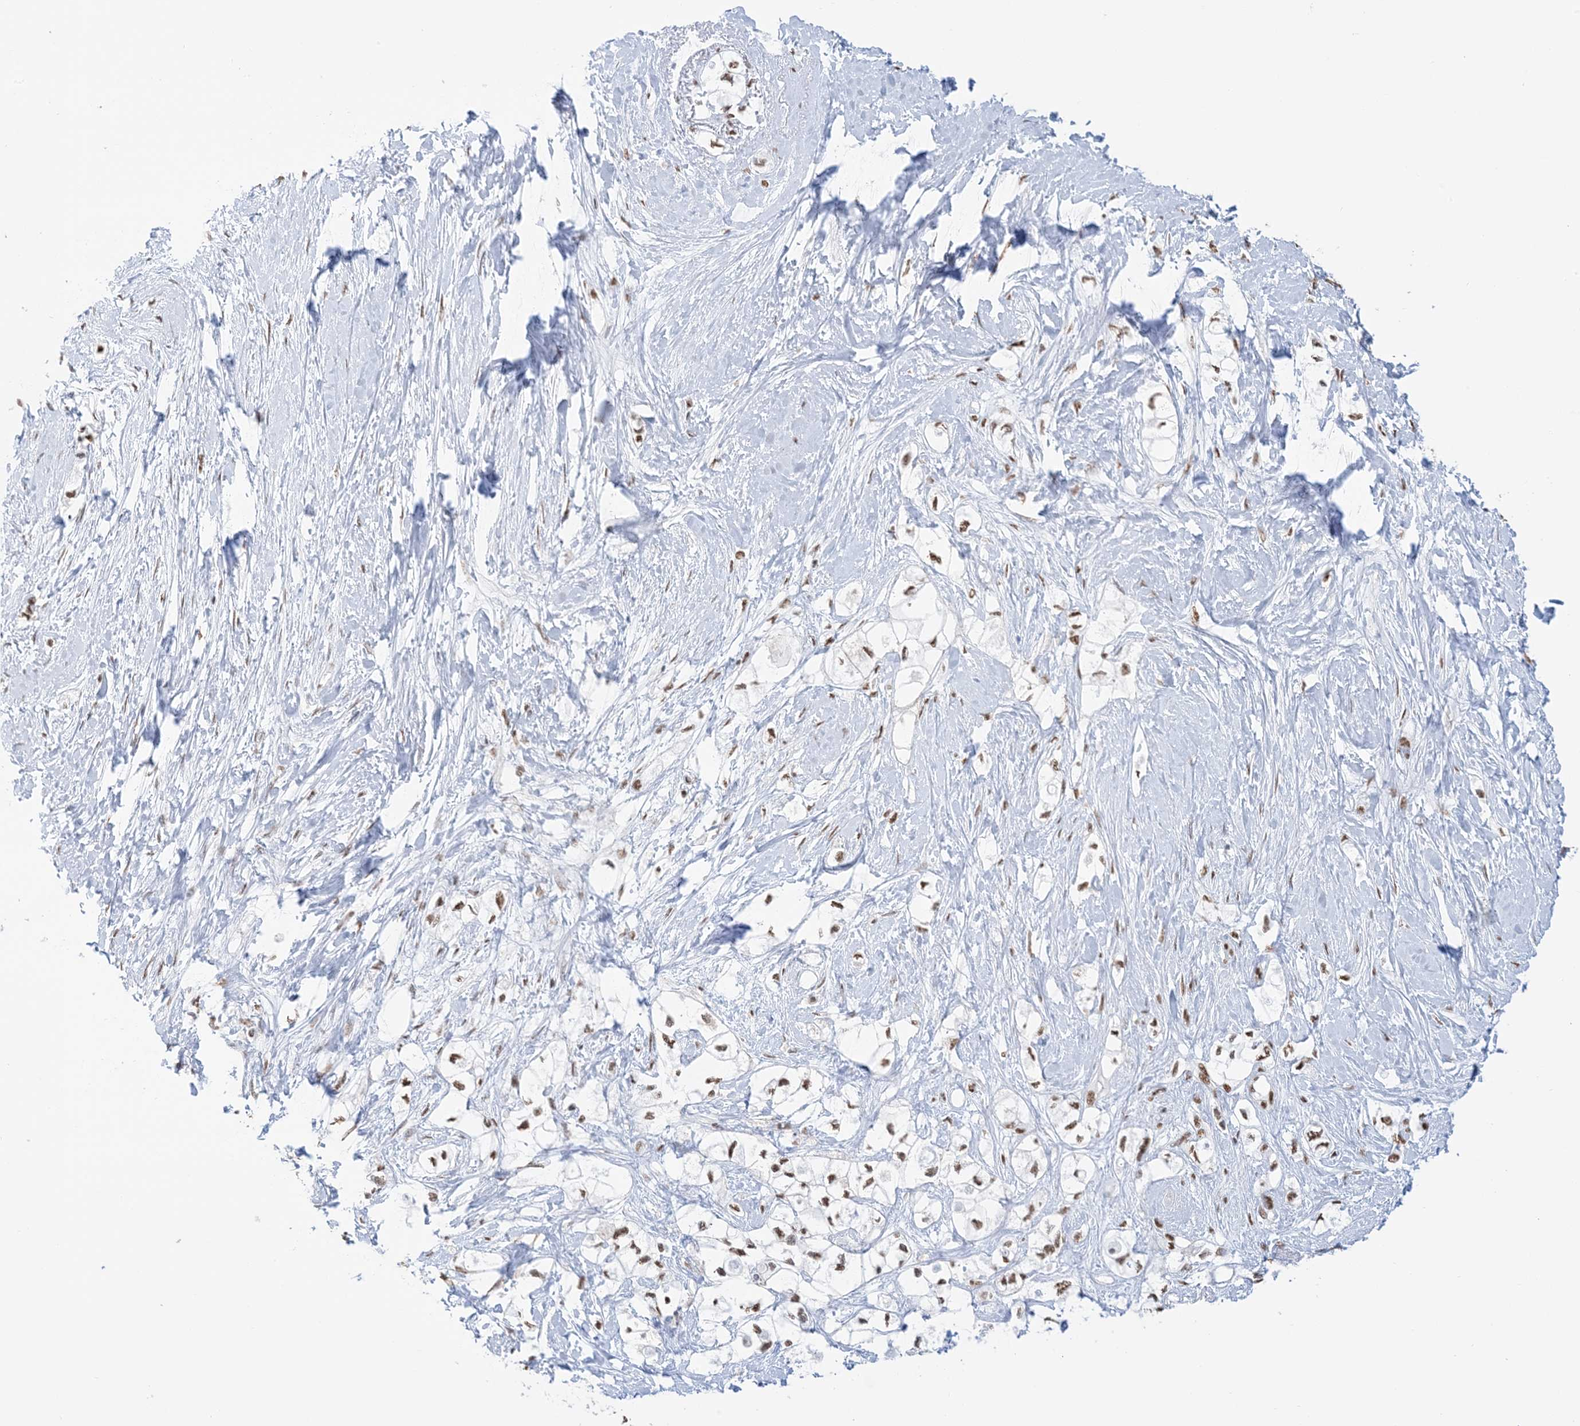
{"staining": {"intensity": "moderate", "quantity": ">75%", "location": "nuclear"}, "tissue": "pancreatic cancer", "cell_type": "Tumor cells", "image_type": "cancer", "snomed": [{"axis": "morphology", "description": "Adenocarcinoma, NOS"}, {"axis": "topography", "description": "Pancreas"}], "caption": "The image demonstrates a brown stain indicating the presence of a protein in the nuclear of tumor cells in pancreatic cancer (adenocarcinoma).", "gene": "ZNF792", "patient": {"sex": "male", "age": 70}}